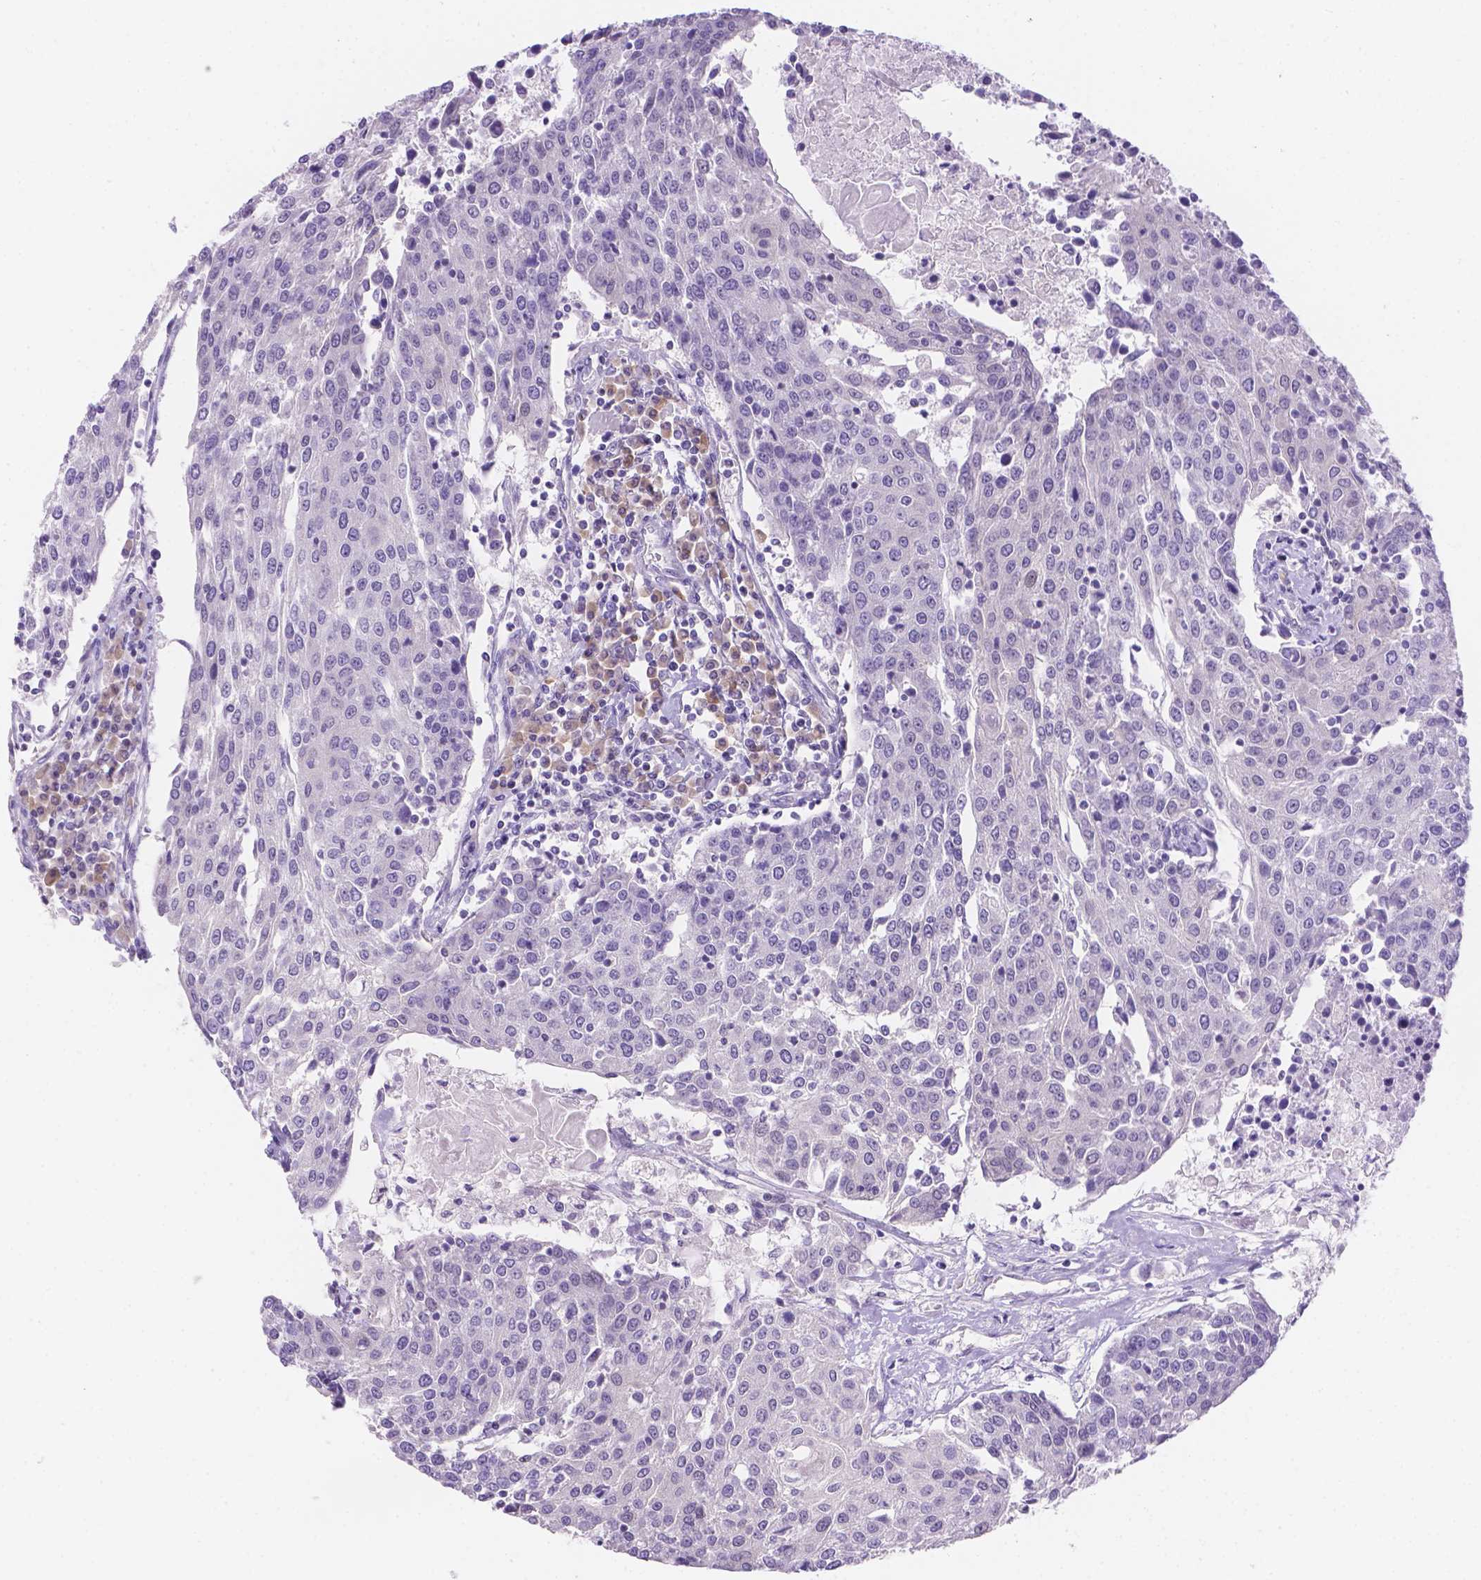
{"staining": {"intensity": "negative", "quantity": "none", "location": "none"}, "tissue": "urothelial cancer", "cell_type": "Tumor cells", "image_type": "cancer", "snomed": [{"axis": "morphology", "description": "Urothelial carcinoma, High grade"}, {"axis": "topography", "description": "Urinary bladder"}], "caption": "A high-resolution photomicrograph shows immunohistochemistry (IHC) staining of urothelial cancer, which displays no significant staining in tumor cells.", "gene": "CD96", "patient": {"sex": "female", "age": 85}}